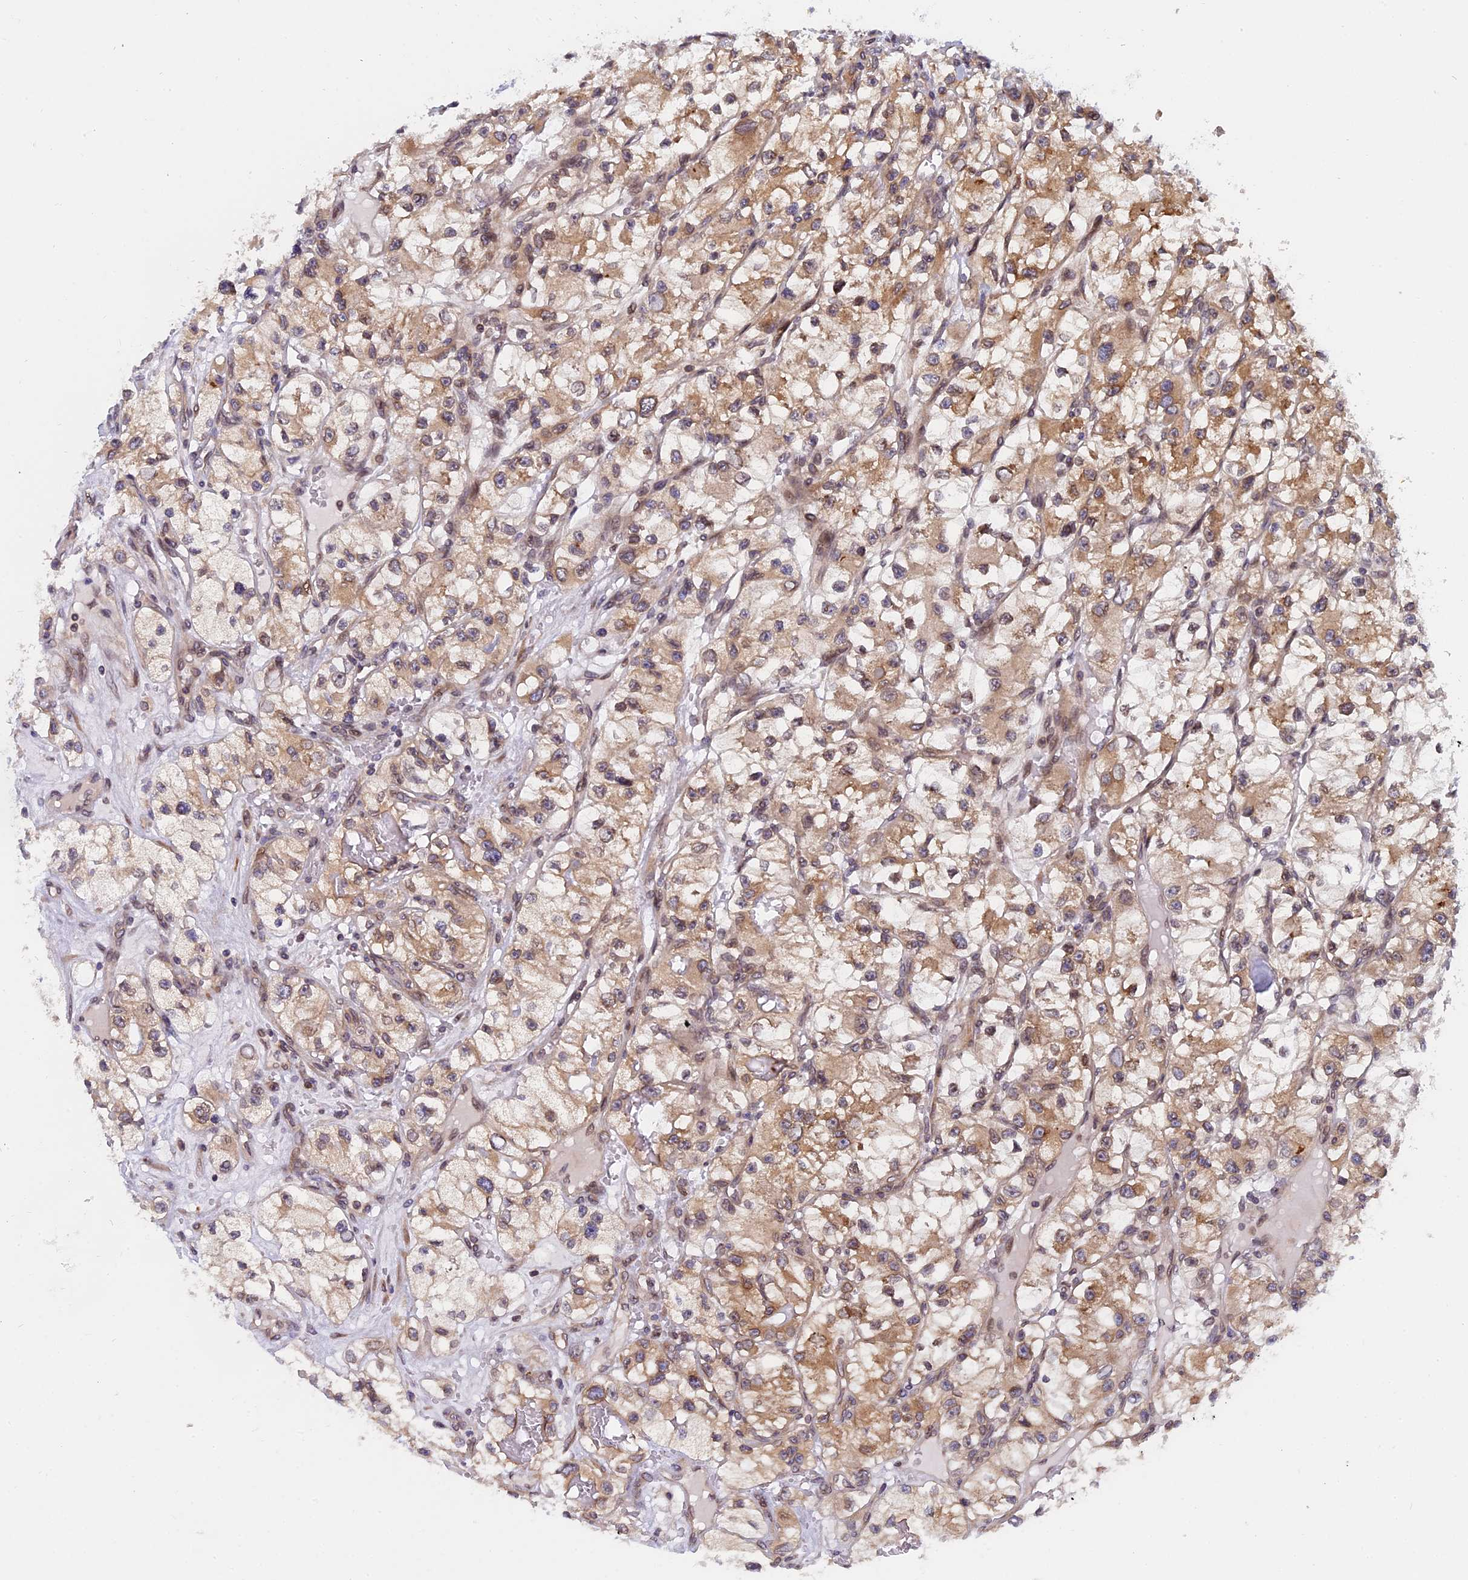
{"staining": {"intensity": "moderate", "quantity": ">75%", "location": "cytoplasmic/membranous,nuclear"}, "tissue": "renal cancer", "cell_type": "Tumor cells", "image_type": "cancer", "snomed": [{"axis": "morphology", "description": "Adenocarcinoma, NOS"}, {"axis": "topography", "description": "Kidney"}], "caption": "Immunohistochemistry staining of renal cancer (adenocarcinoma), which reveals medium levels of moderate cytoplasmic/membranous and nuclear positivity in approximately >75% of tumor cells indicating moderate cytoplasmic/membranous and nuclear protein positivity. The staining was performed using DAB (brown) for protein detection and nuclei were counterstained in hematoxylin (blue).", "gene": "NAA10", "patient": {"sex": "female", "age": 57}}